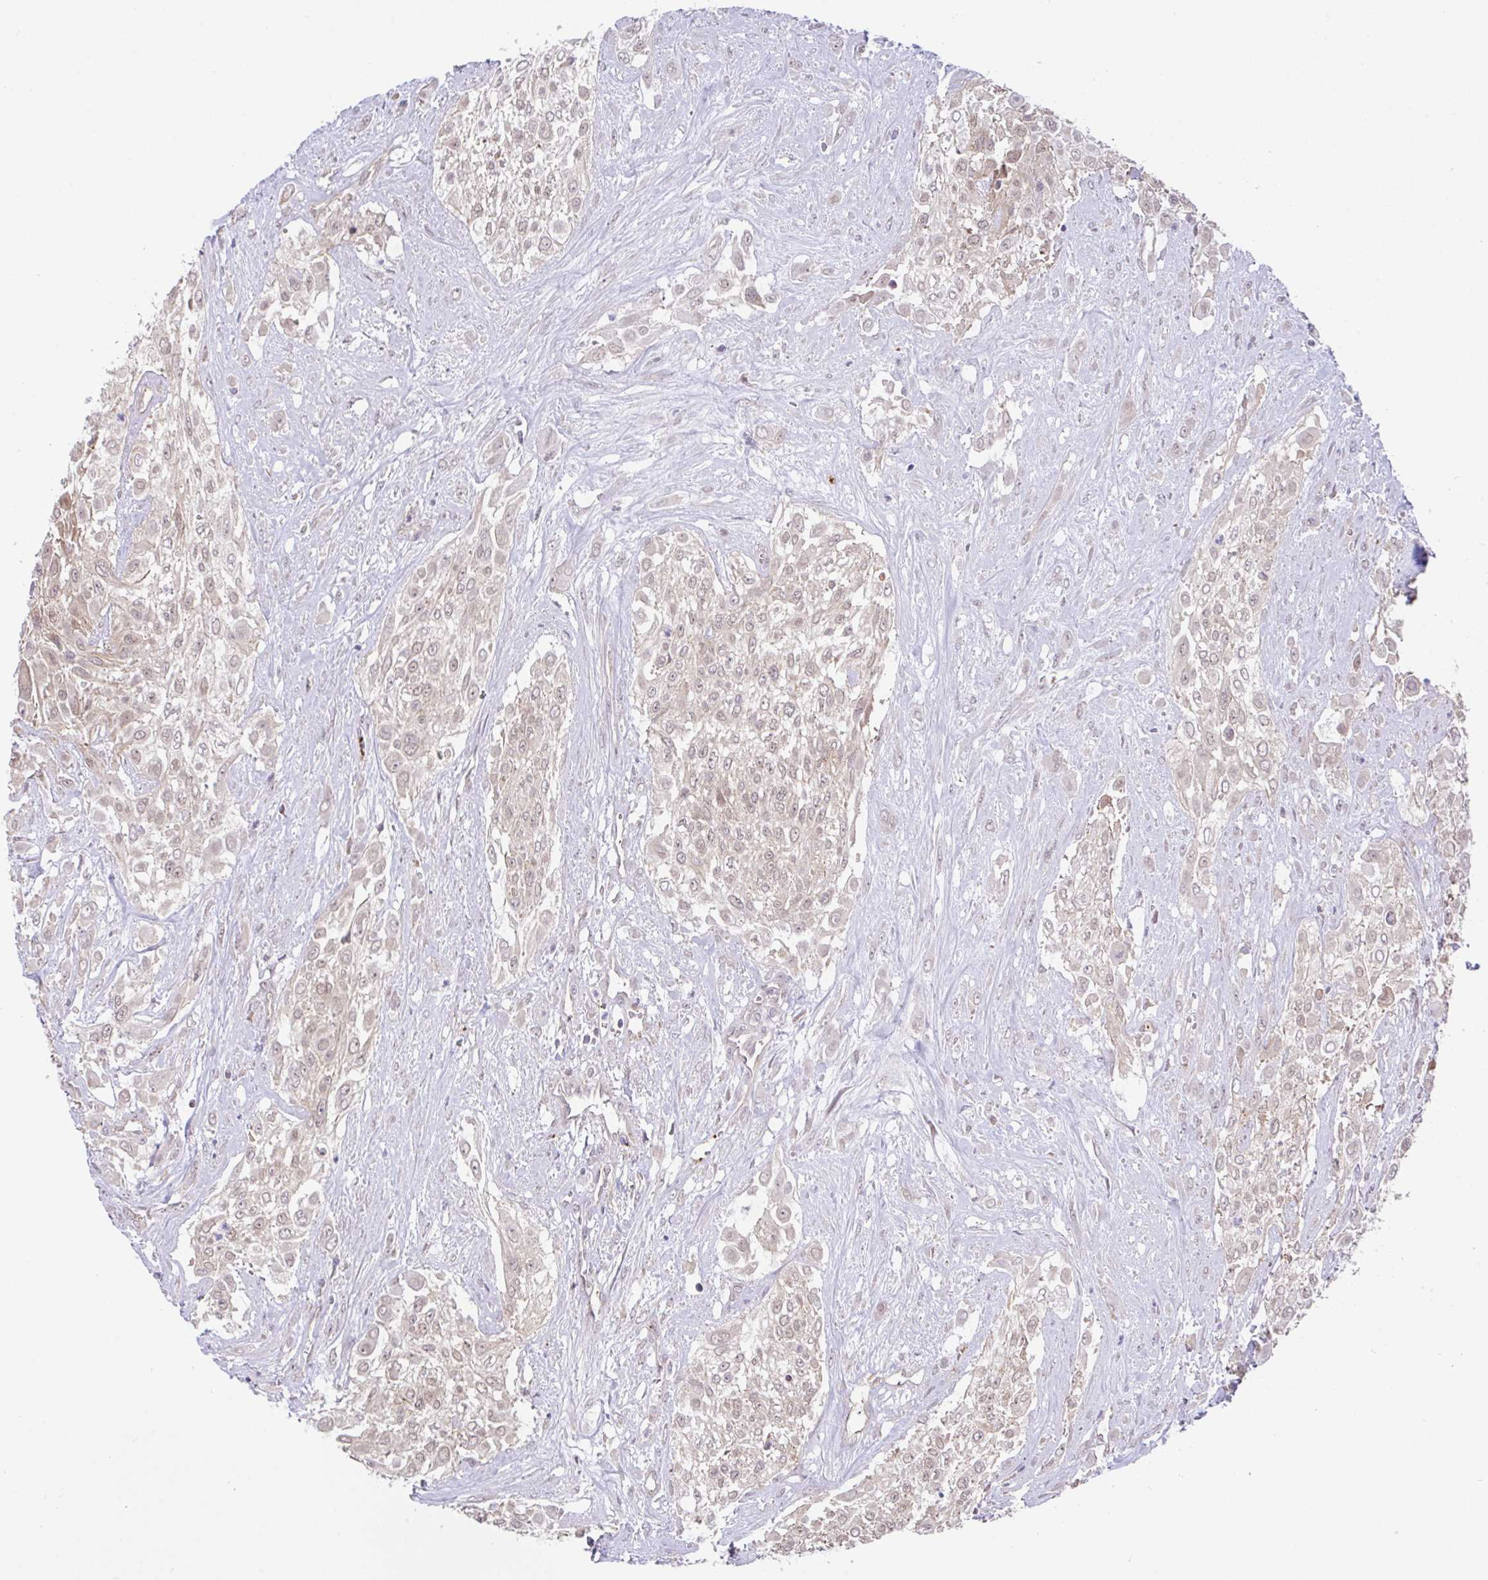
{"staining": {"intensity": "weak", "quantity": "<25%", "location": "cytoplasmic/membranous"}, "tissue": "urothelial cancer", "cell_type": "Tumor cells", "image_type": "cancer", "snomed": [{"axis": "morphology", "description": "Urothelial carcinoma, High grade"}, {"axis": "topography", "description": "Urinary bladder"}], "caption": "Immunohistochemistry (IHC) micrograph of neoplastic tissue: urothelial cancer stained with DAB demonstrates no significant protein staining in tumor cells. Brightfield microscopy of immunohistochemistry stained with DAB (3,3'-diaminobenzidine) (brown) and hematoxylin (blue), captured at high magnification.", "gene": "DLEU7", "patient": {"sex": "male", "age": 57}}